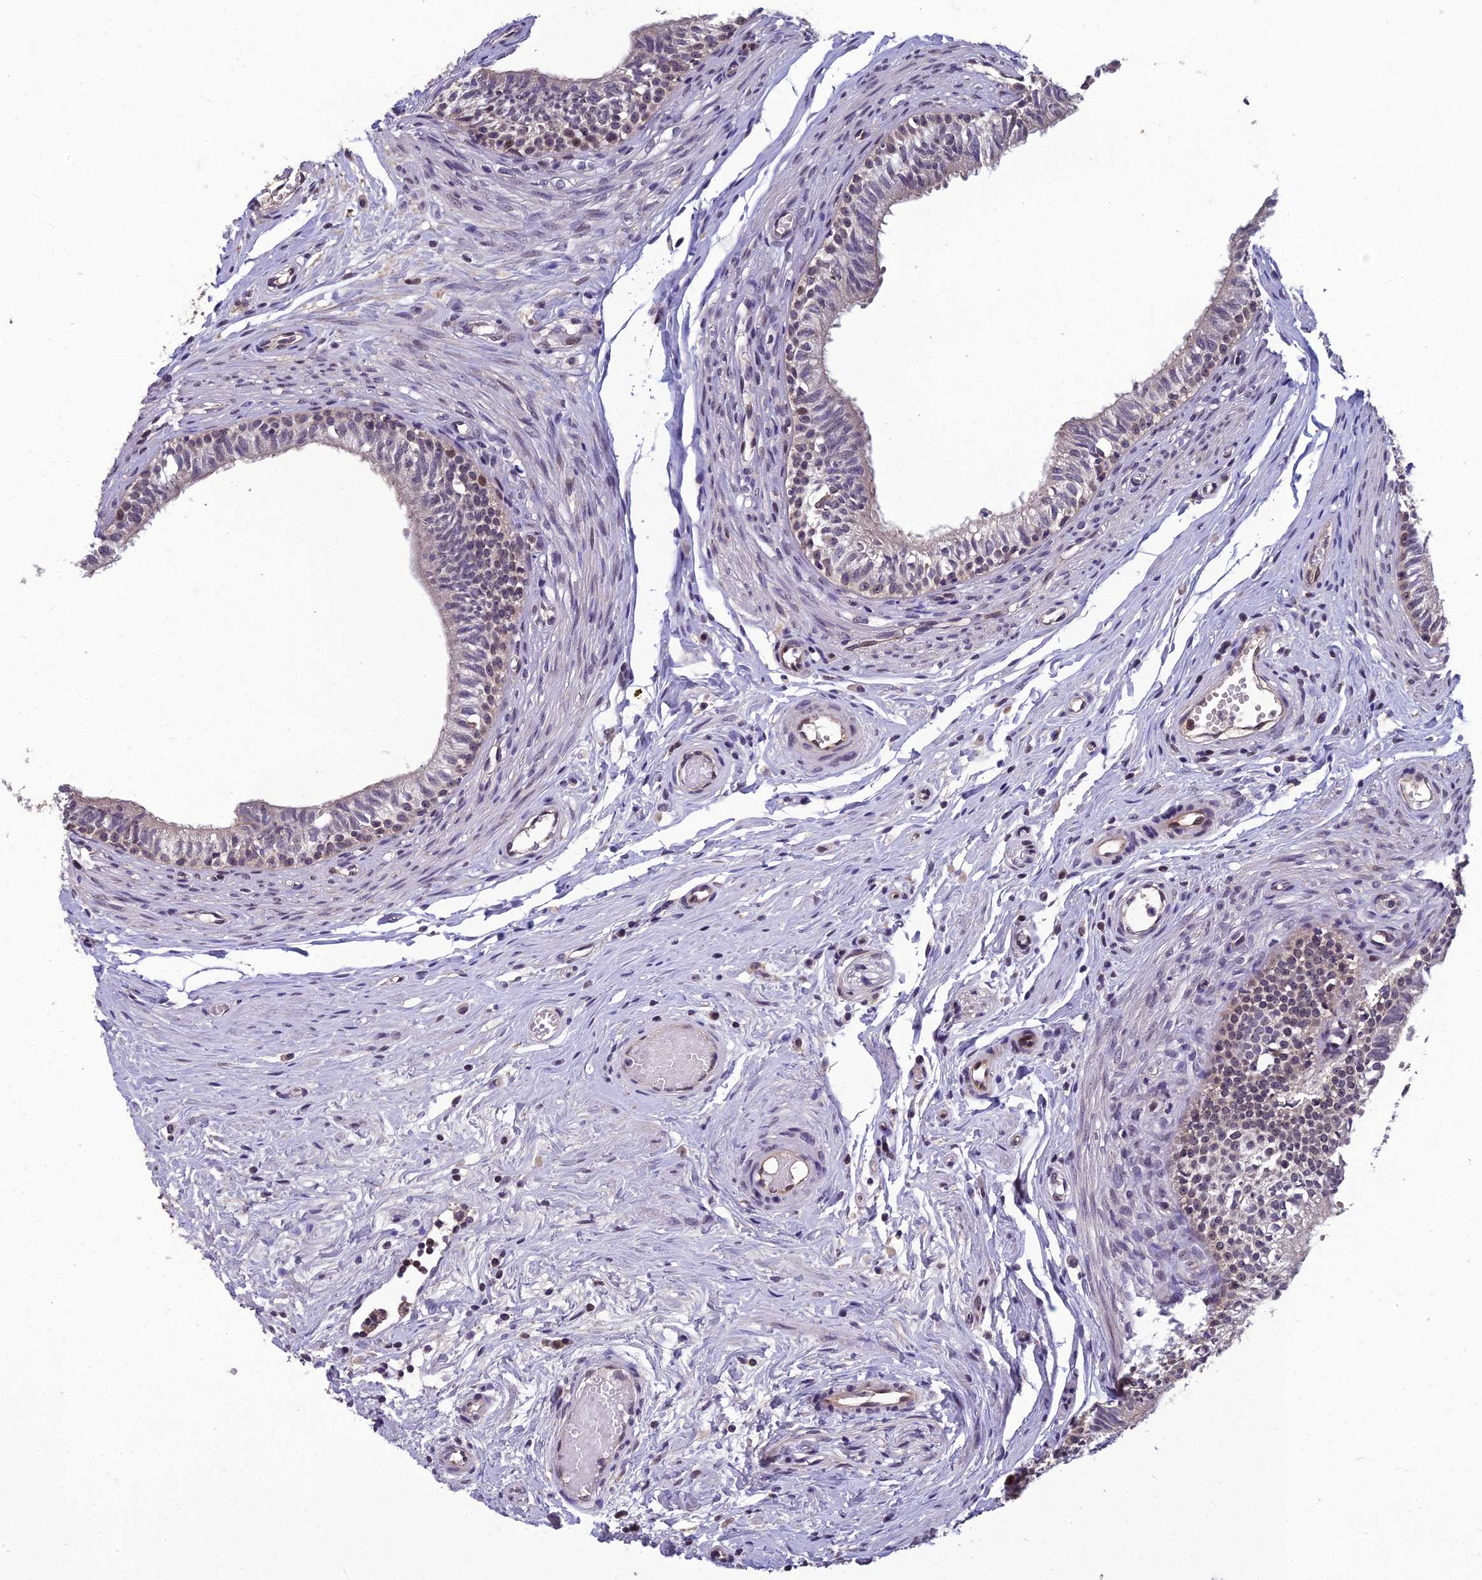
{"staining": {"intensity": "moderate", "quantity": "<25%", "location": "nuclear"}, "tissue": "epididymis", "cell_type": "Glandular cells", "image_type": "normal", "snomed": [{"axis": "morphology", "description": "Normal tissue, NOS"}, {"axis": "topography", "description": "Epididymis, spermatic cord, NOS"}], "caption": "An immunohistochemistry histopathology image of benign tissue is shown. Protein staining in brown shows moderate nuclear positivity in epididymis within glandular cells. The staining was performed using DAB (3,3'-diaminobenzidine) to visualize the protein expression in brown, while the nuclei were stained in blue with hematoxylin (Magnification: 20x).", "gene": "GRWD1", "patient": {"sex": "male", "age": 22}}